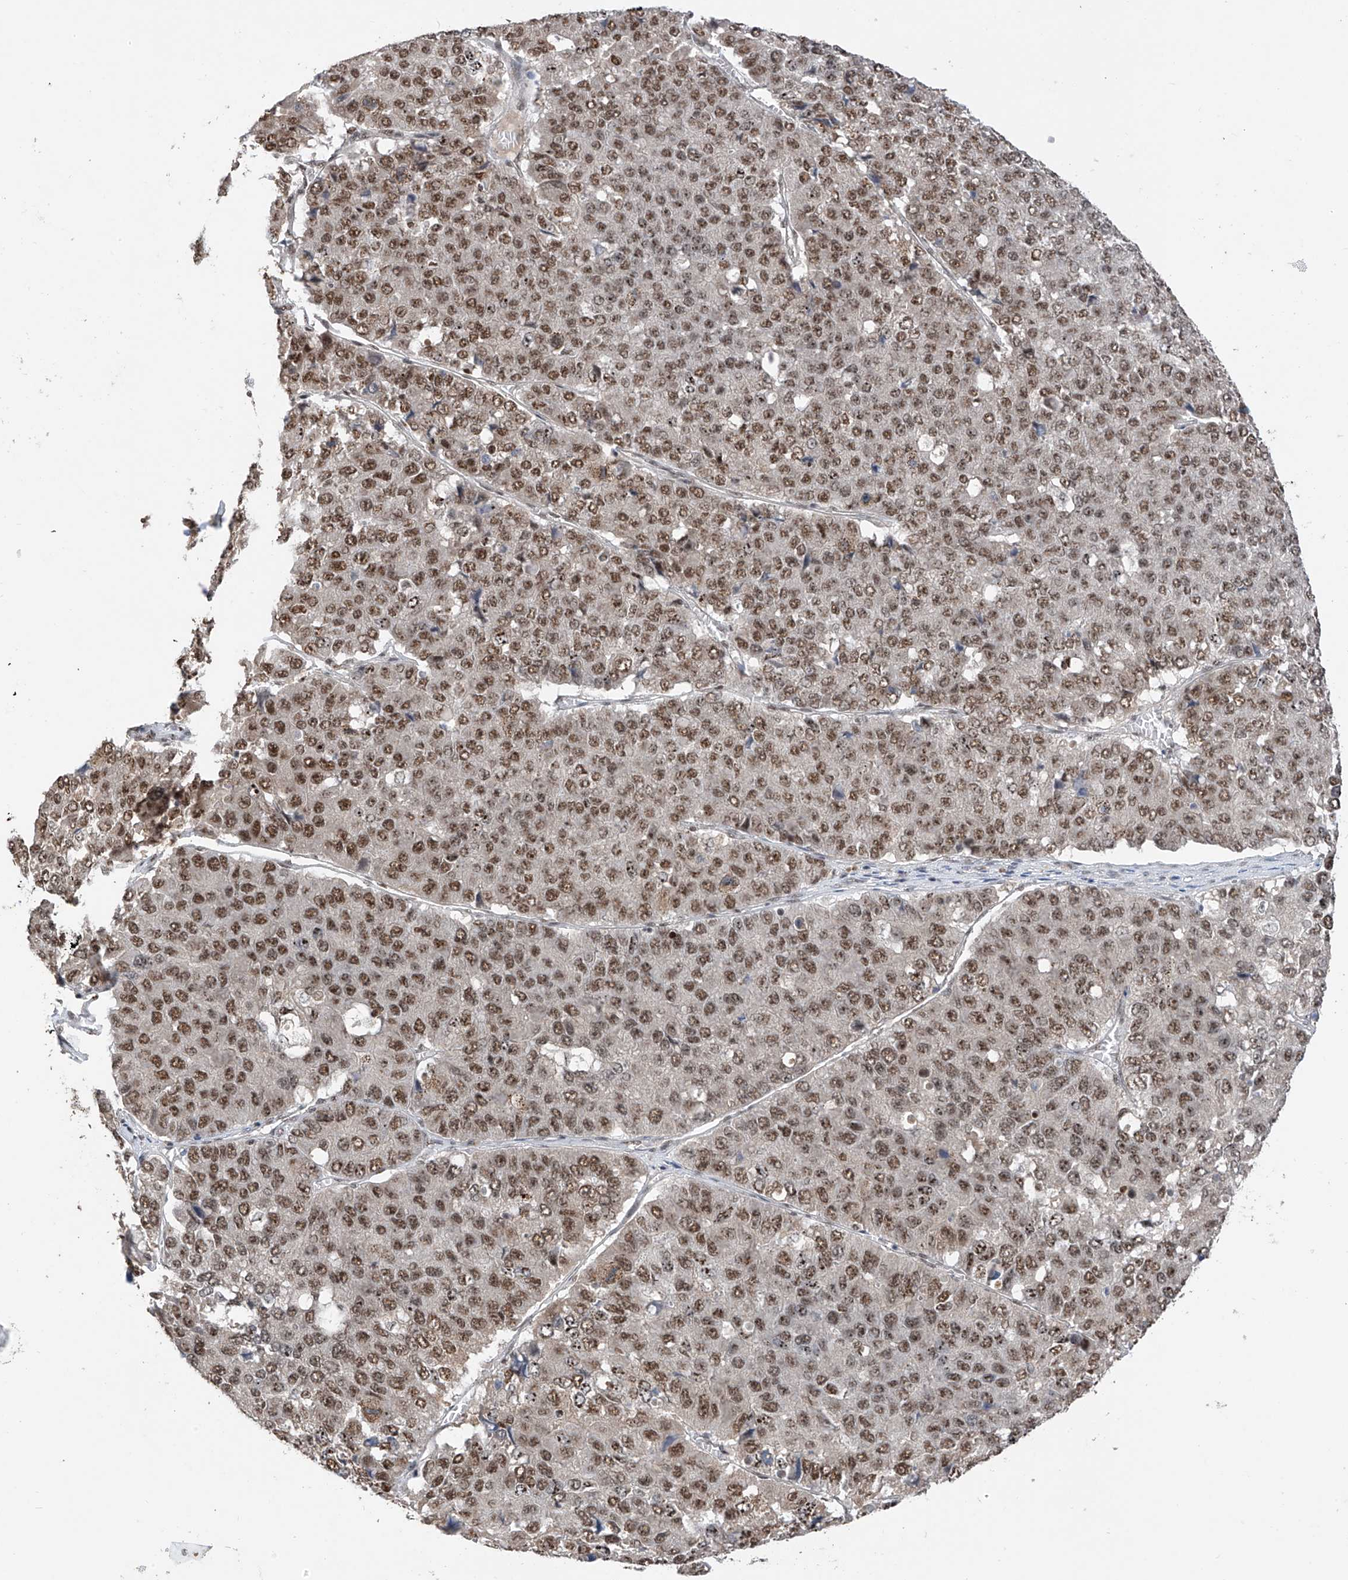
{"staining": {"intensity": "moderate", "quantity": ">75%", "location": "nuclear"}, "tissue": "pancreatic cancer", "cell_type": "Tumor cells", "image_type": "cancer", "snomed": [{"axis": "morphology", "description": "Adenocarcinoma, NOS"}, {"axis": "topography", "description": "Pancreas"}], "caption": "Tumor cells exhibit medium levels of moderate nuclear expression in about >75% of cells in human pancreatic cancer.", "gene": "RPAIN", "patient": {"sex": "male", "age": 50}}